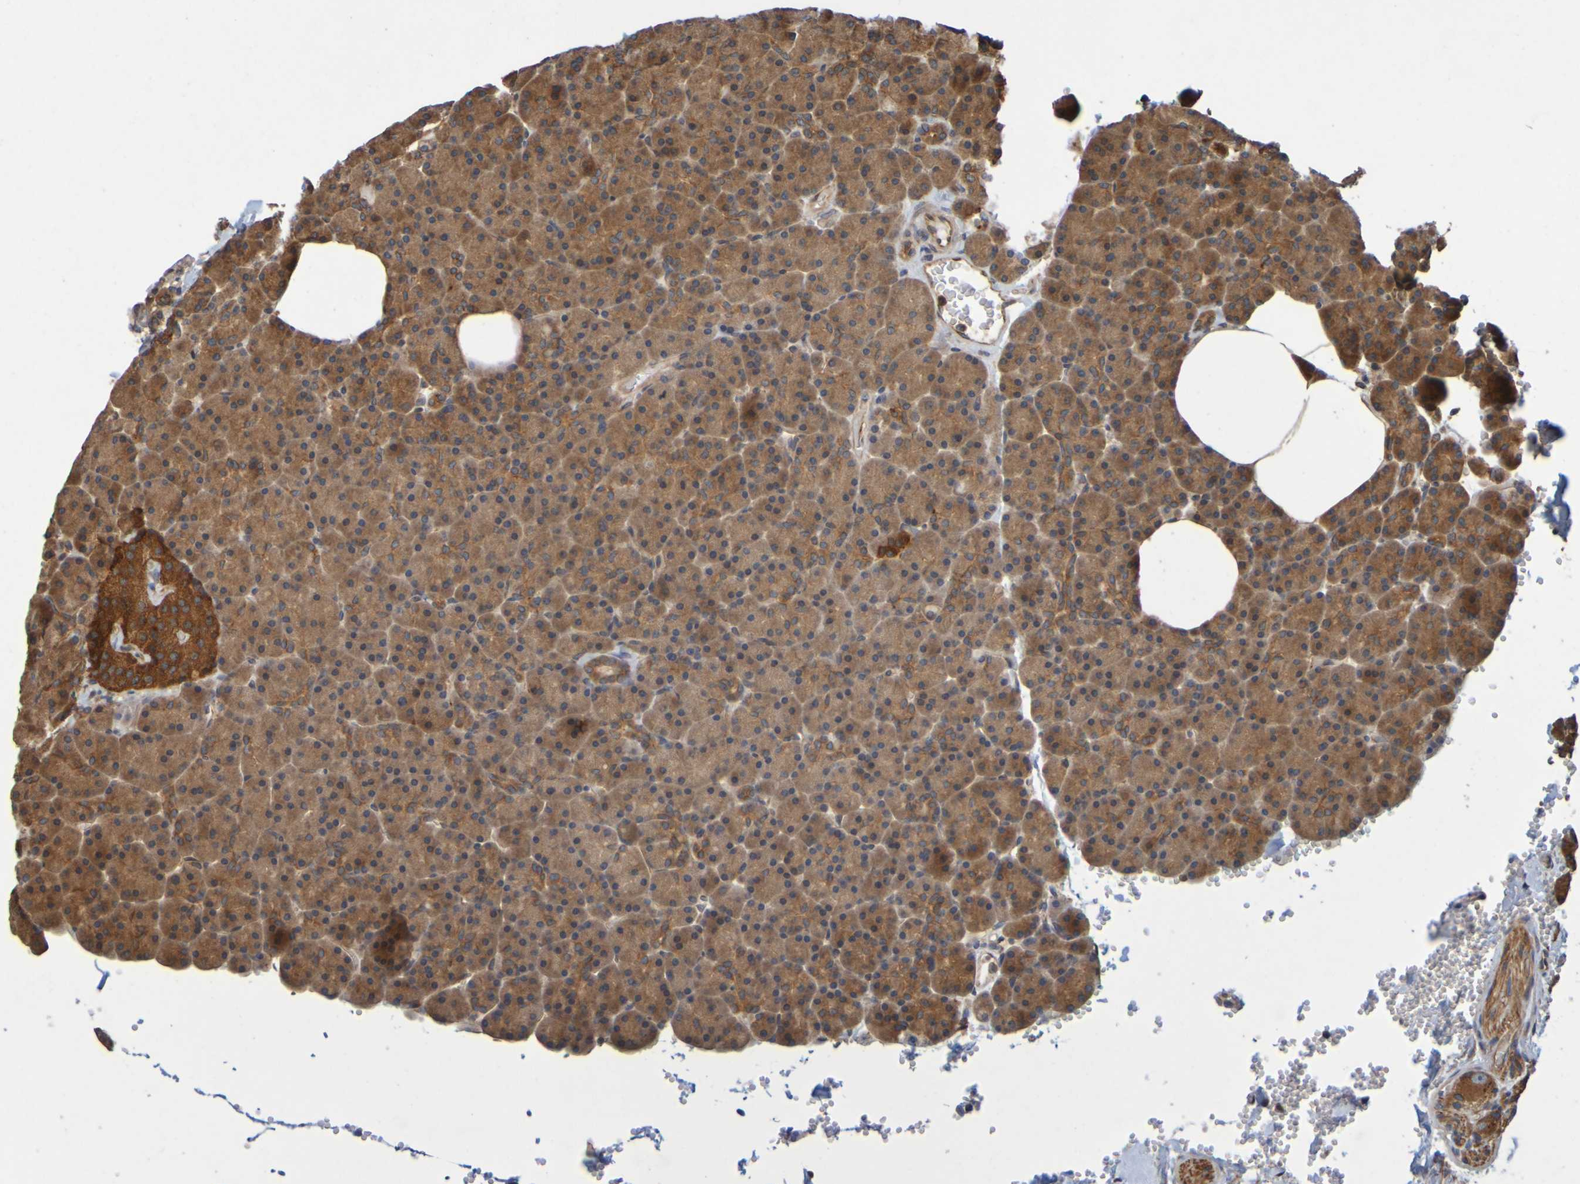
{"staining": {"intensity": "strong", "quantity": "25%-75%", "location": "cytoplasmic/membranous"}, "tissue": "pancreas", "cell_type": "Exocrine glandular cells", "image_type": "normal", "snomed": [{"axis": "morphology", "description": "Normal tissue, NOS"}, {"axis": "topography", "description": "Pancreas"}], "caption": "Strong cytoplasmic/membranous staining for a protein is identified in about 25%-75% of exocrine glandular cells of normal pancreas using IHC.", "gene": "OCRL", "patient": {"sex": "female", "age": 35}}